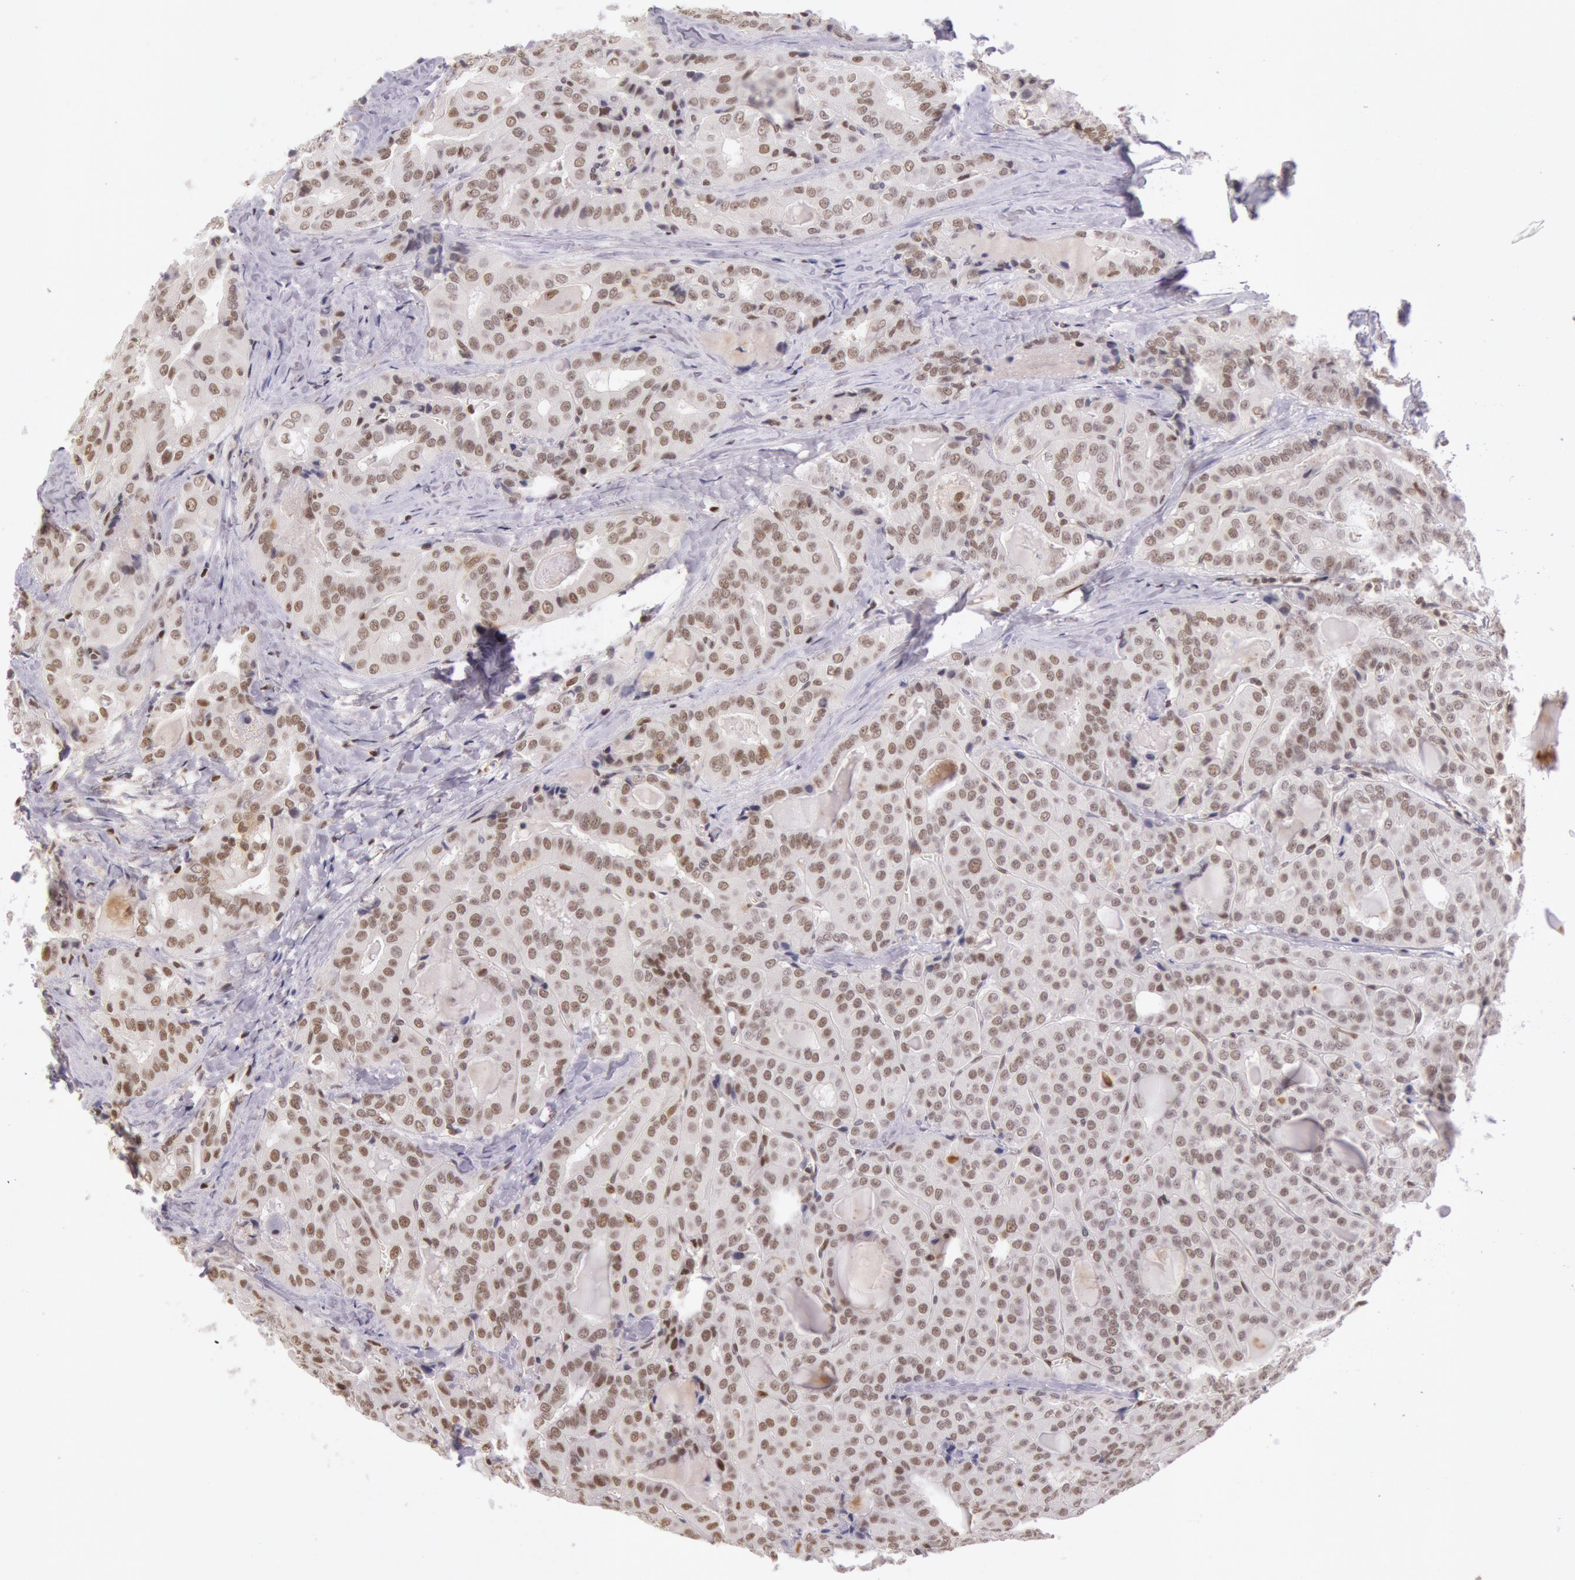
{"staining": {"intensity": "weak", "quantity": ">75%", "location": "nuclear"}, "tissue": "thyroid cancer", "cell_type": "Tumor cells", "image_type": "cancer", "snomed": [{"axis": "morphology", "description": "Papillary adenocarcinoma, NOS"}, {"axis": "topography", "description": "Thyroid gland"}], "caption": "Thyroid cancer stained with IHC shows weak nuclear staining in about >75% of tumor cells.", "gene": "ESS2", "patient": {"sex": "female", "age": 71}}